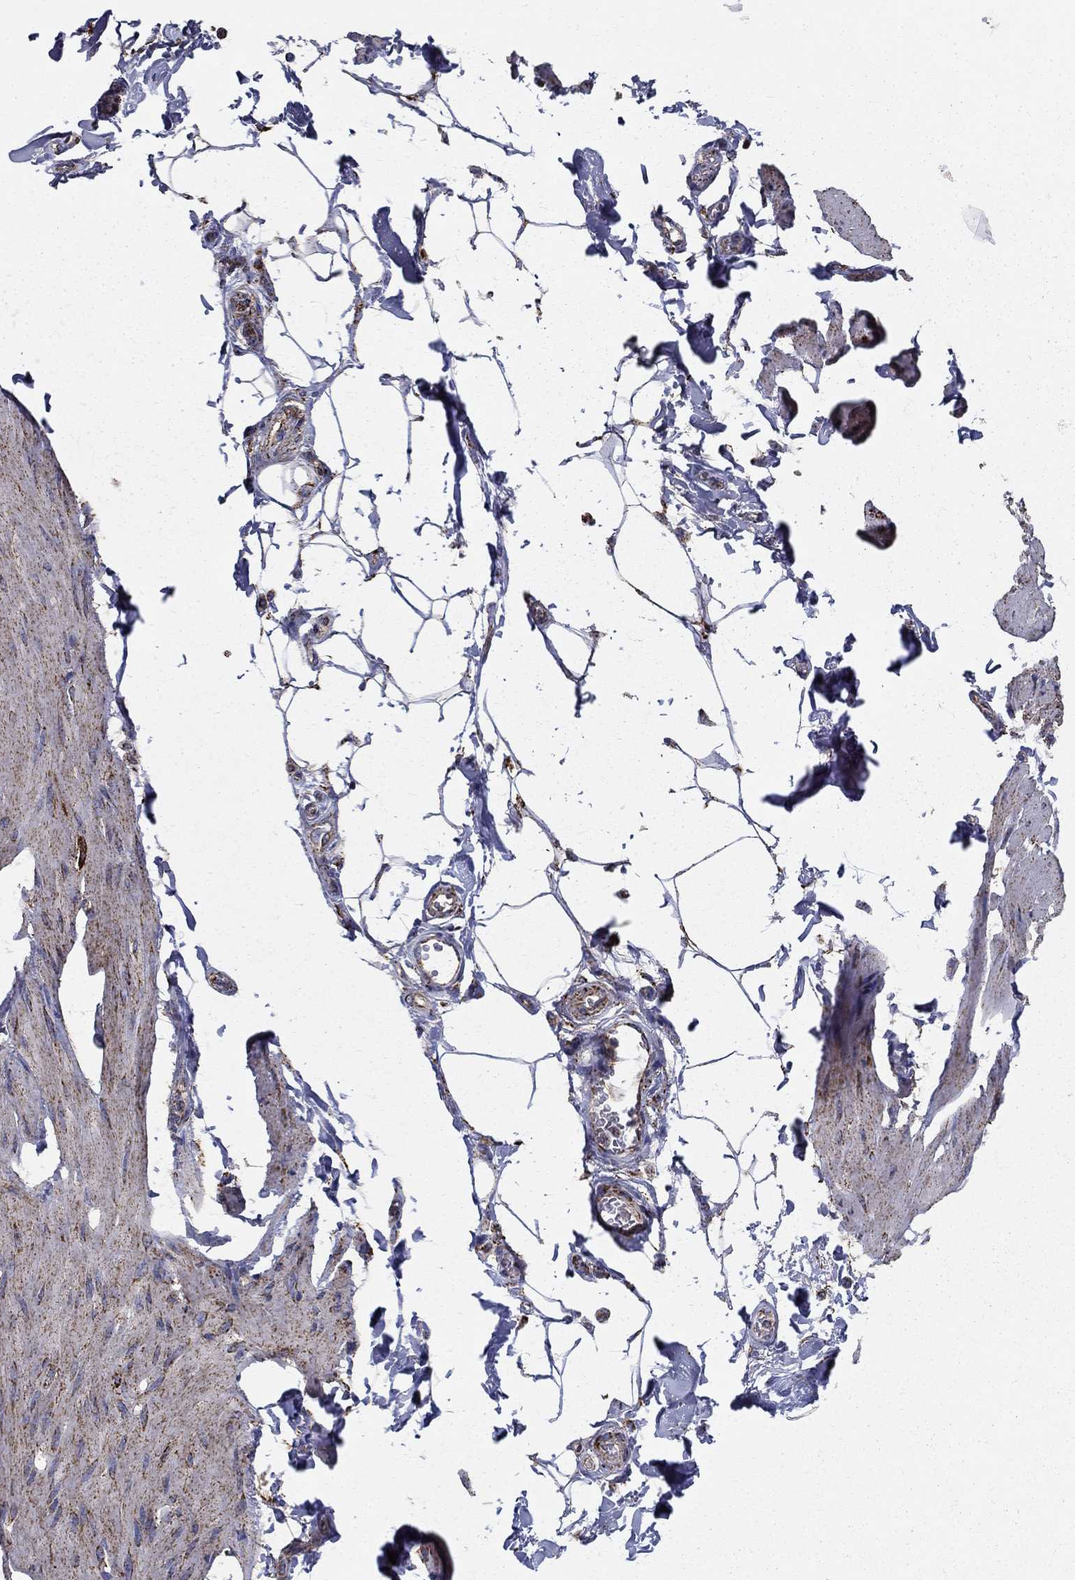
{"staining": {"intensity": "strong", "quantity": "25%-75%", "location": "cytoplasmic/membranous"}, "tissue": "smooth muscle", "cell_type": "Smooth muscle cells", "image_type": "normal", "snomed": [{"axis": "morphology", "description": "Normal tissue, NOS"}, {"axis": "topography", "description": "Adipose tissue"}, {"axis": "topography", "description": "Smooth muscle"}, {"axis": "topography", "description": "Peripheral nerve tissue"}], "caption": "Protein staining by IHC exhibits strong cytoplasmic/membranous expression in approximately 25%-75% of smooth muscle cells in normal smooth muscle.", "gene": "GCSH", "patient": {"sex": "male", "age": 83}}